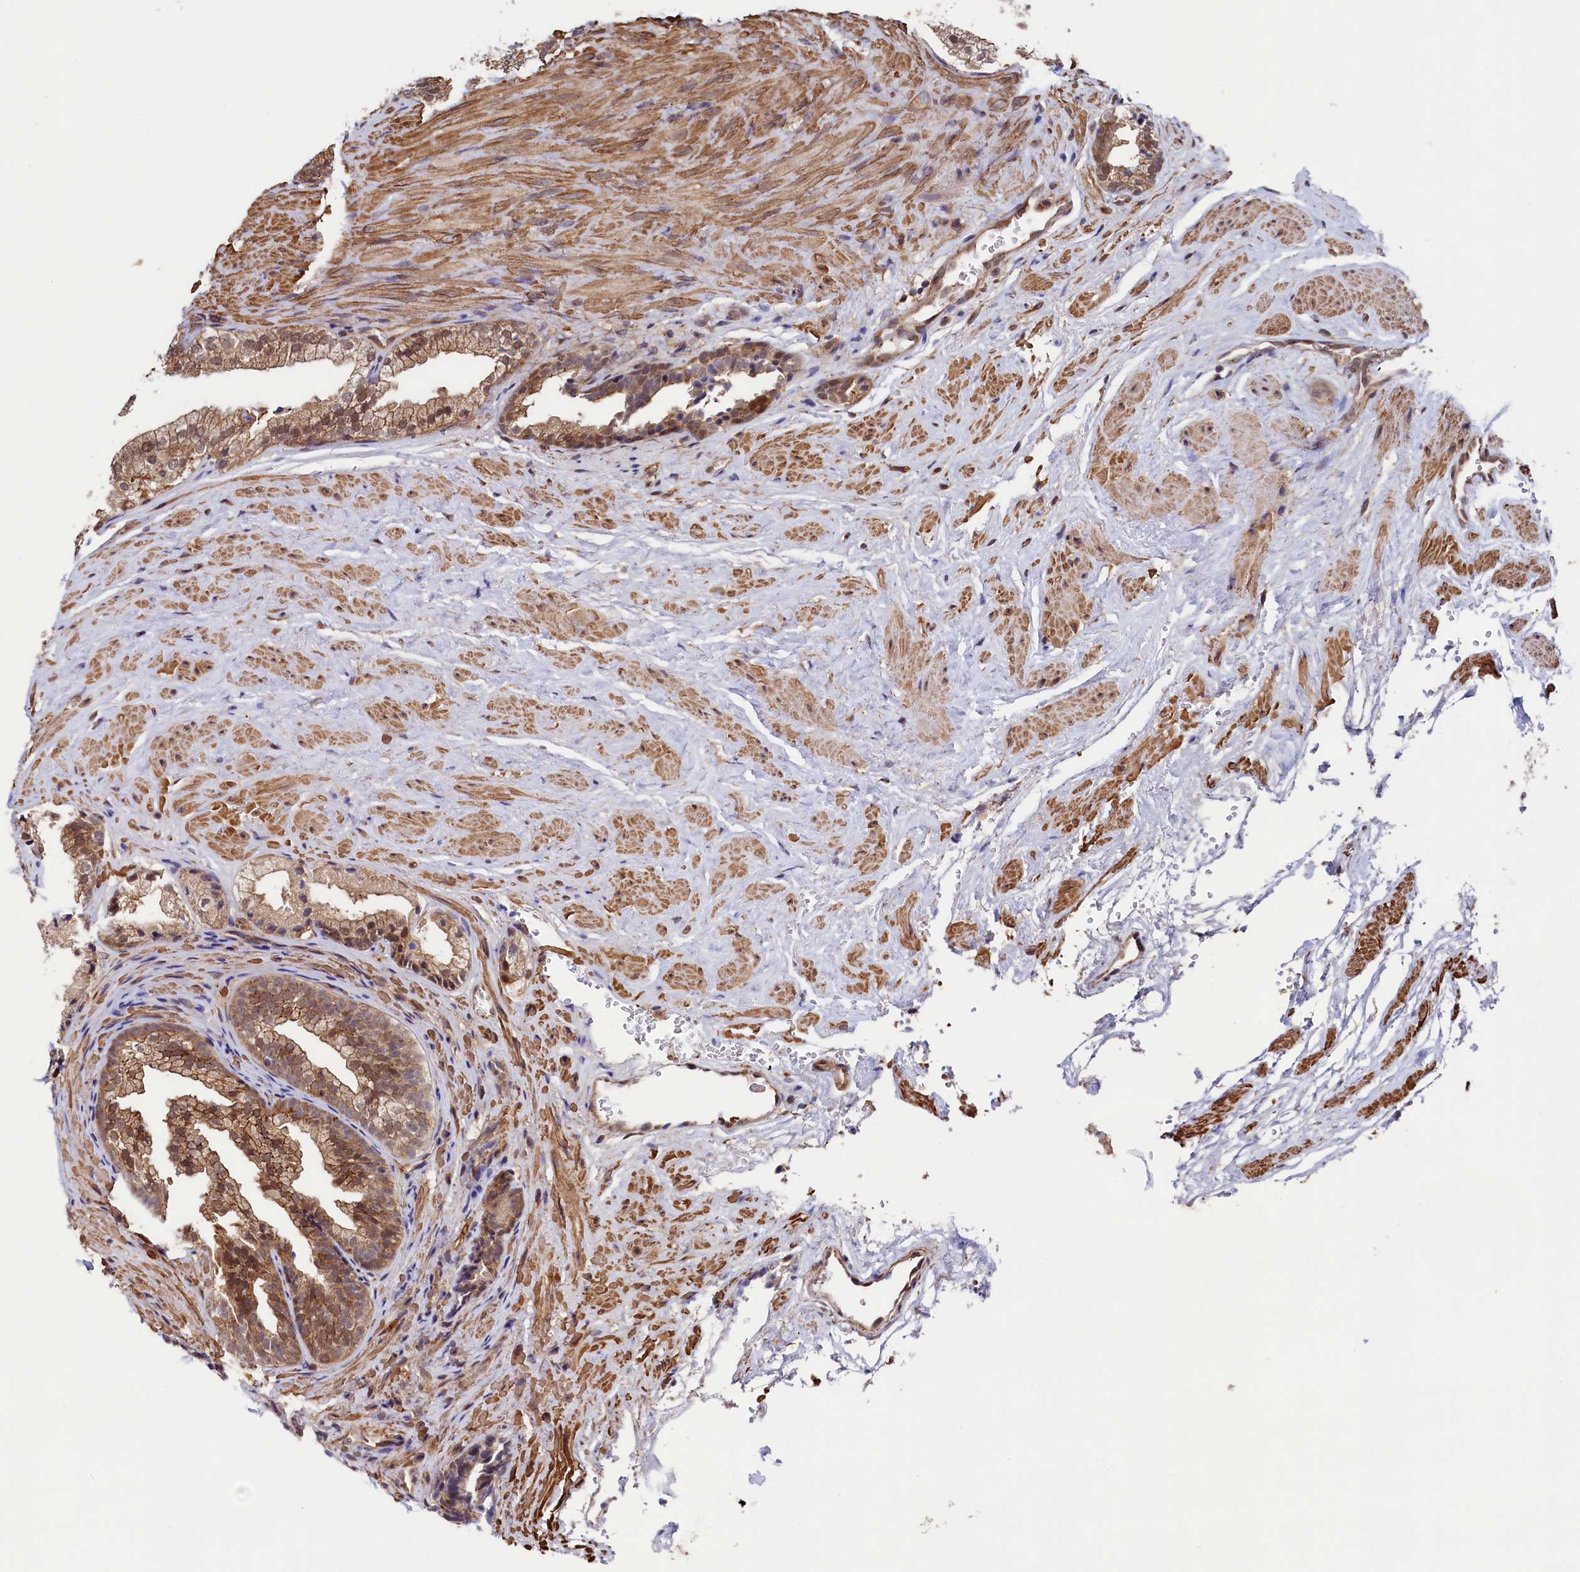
{"staining": {"intensity": "moderate", "quantity": ">75%", "location": "cytoplasmic/membranous,nuclear"}, "tissue": "prostate", "cell_type": "Glandular cells", "image_type": "normal", "snomed": [{"axis": "morphology", "description": "Normal tissue, NOS"}, {"axis": "topography", "description": "Prostate"}], "caption": "Protein staining of benign prostate displays moderate cytoplasmic/membranous,nuclear positivity in about >75% of glandular cells.", "gene": "LEO1", "patient": {"sex": "male", "age": 76}}